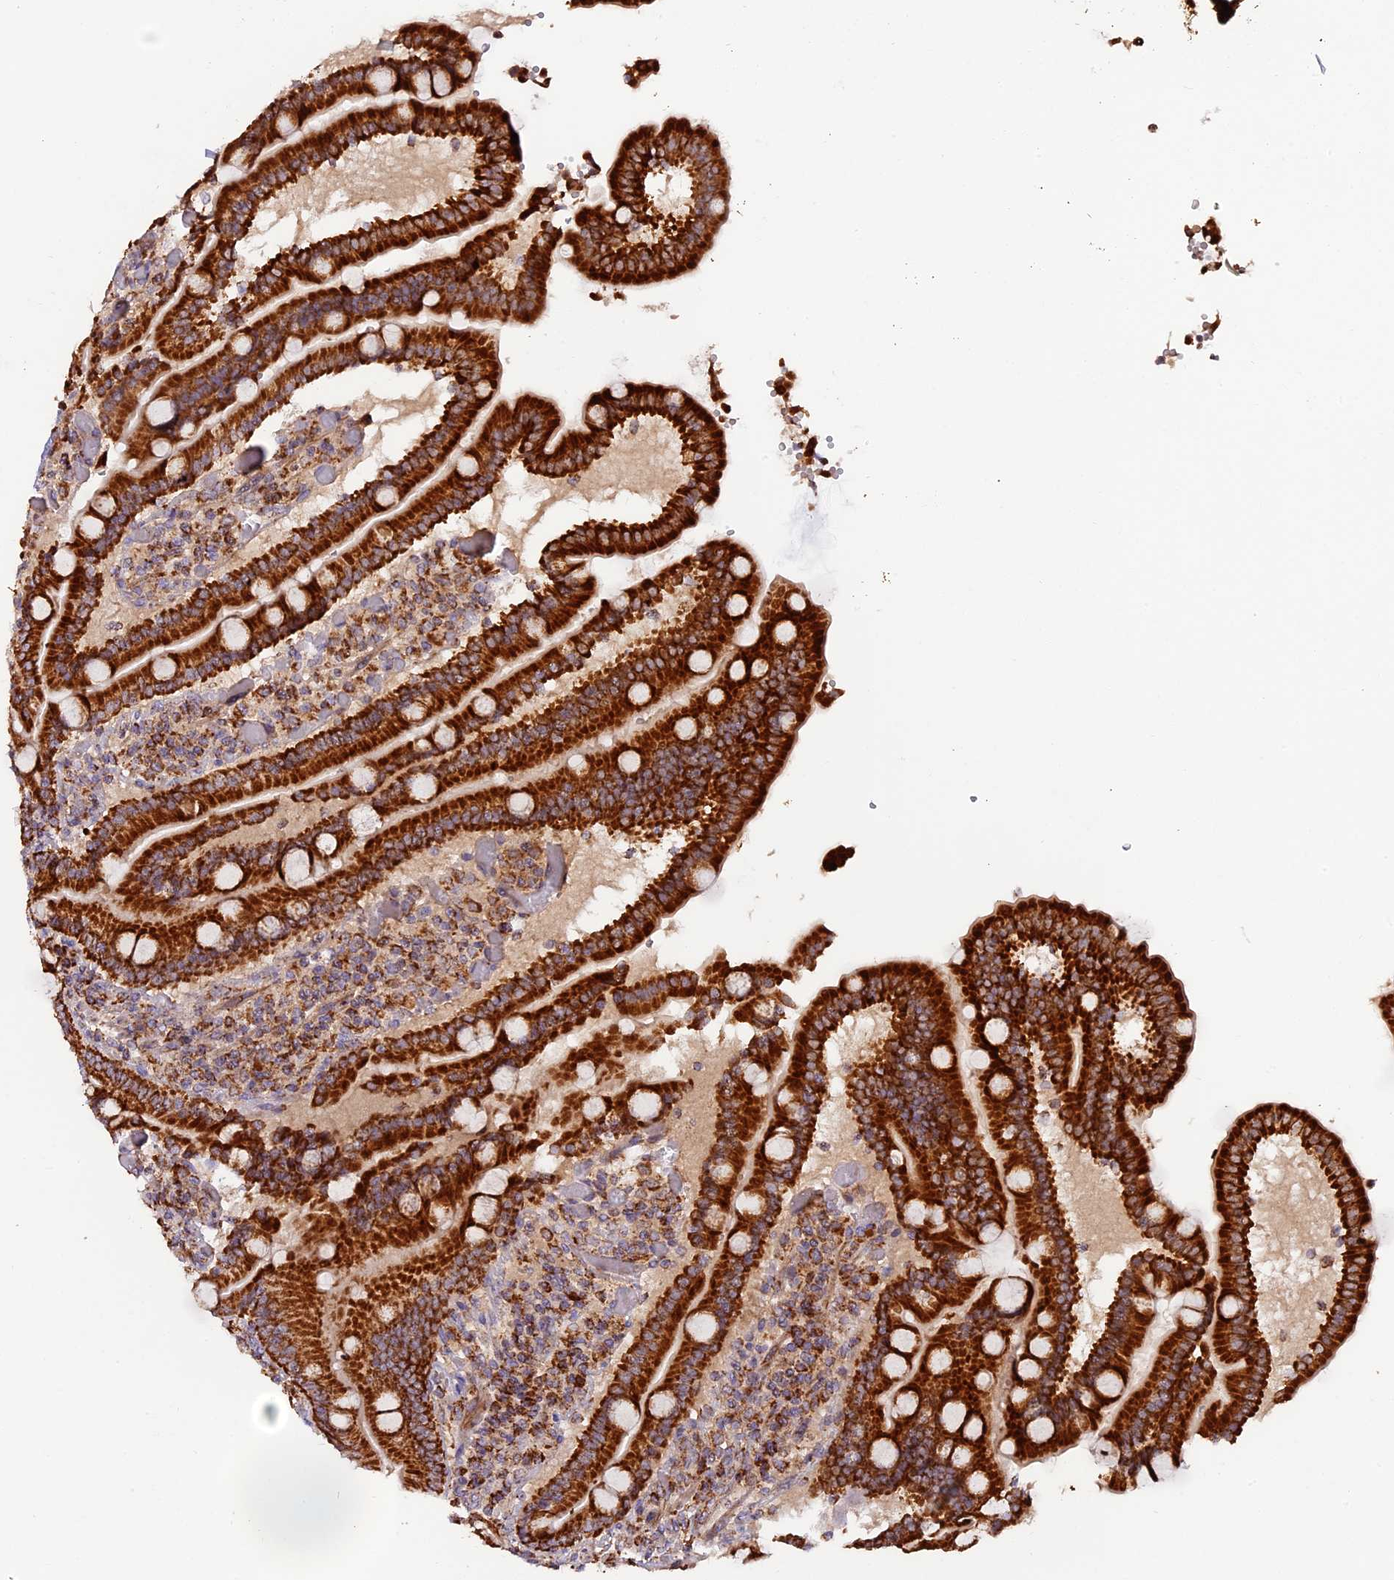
{"staining": {"intensity": "strong", "quantity": ">75%", "location": "cytoplasmic/membranous"}, "tissue": "duodenum", "cell_type": "Glandular cells", "image_type": "normal", "snomed": [{"axis": "morphology", "description": "Normal tissue, NOS"}, {"axis": "topography", "description": "Duodenum"}], "caption": "This micrograph reveals immunohistochemistry staining of benign human duodenum, with high strong cytoplasmic/membranous expression in about >75% of glandular cells.", "gene": "NDUFA8", "patient": {"sex": "female", "age": 62}}